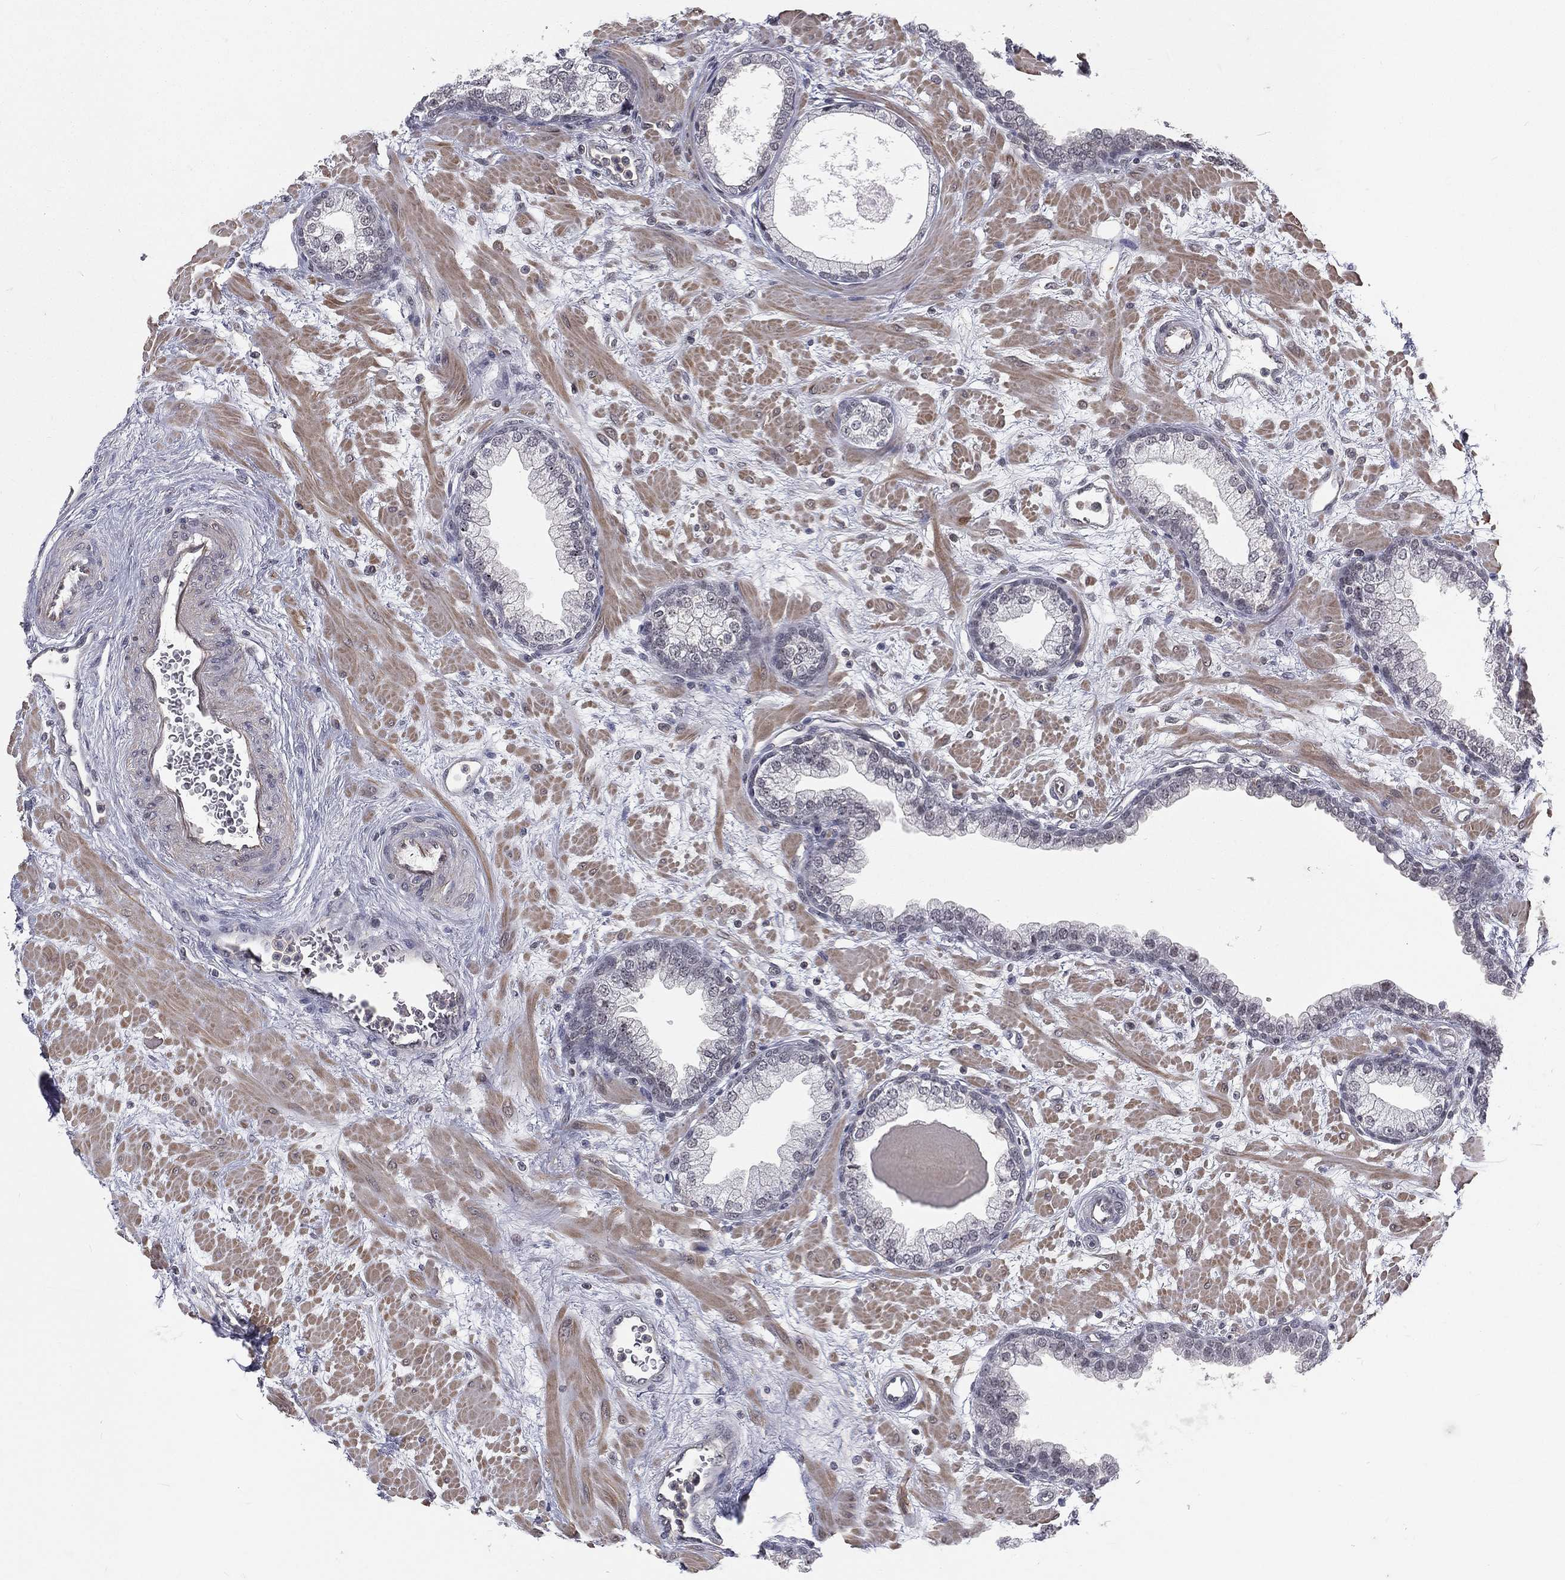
{"staining": {"intensity": "negative", "quantity": "none", "location": "none"}, "tissue": "prostate", "cell_type": "Glandular cells", "image_type": "normal", "snomed": [{"axis": "morphology", "description": "Normal tissue, NOS"}, {"axis": "topography", "description": "Prostate"}], "caption": "Prostate stained for a protein using immunohistochemistry demonstrates no positivity glandular cells.", "gene": "MORC2", "patient": {"sex": "male", "age": 63}}